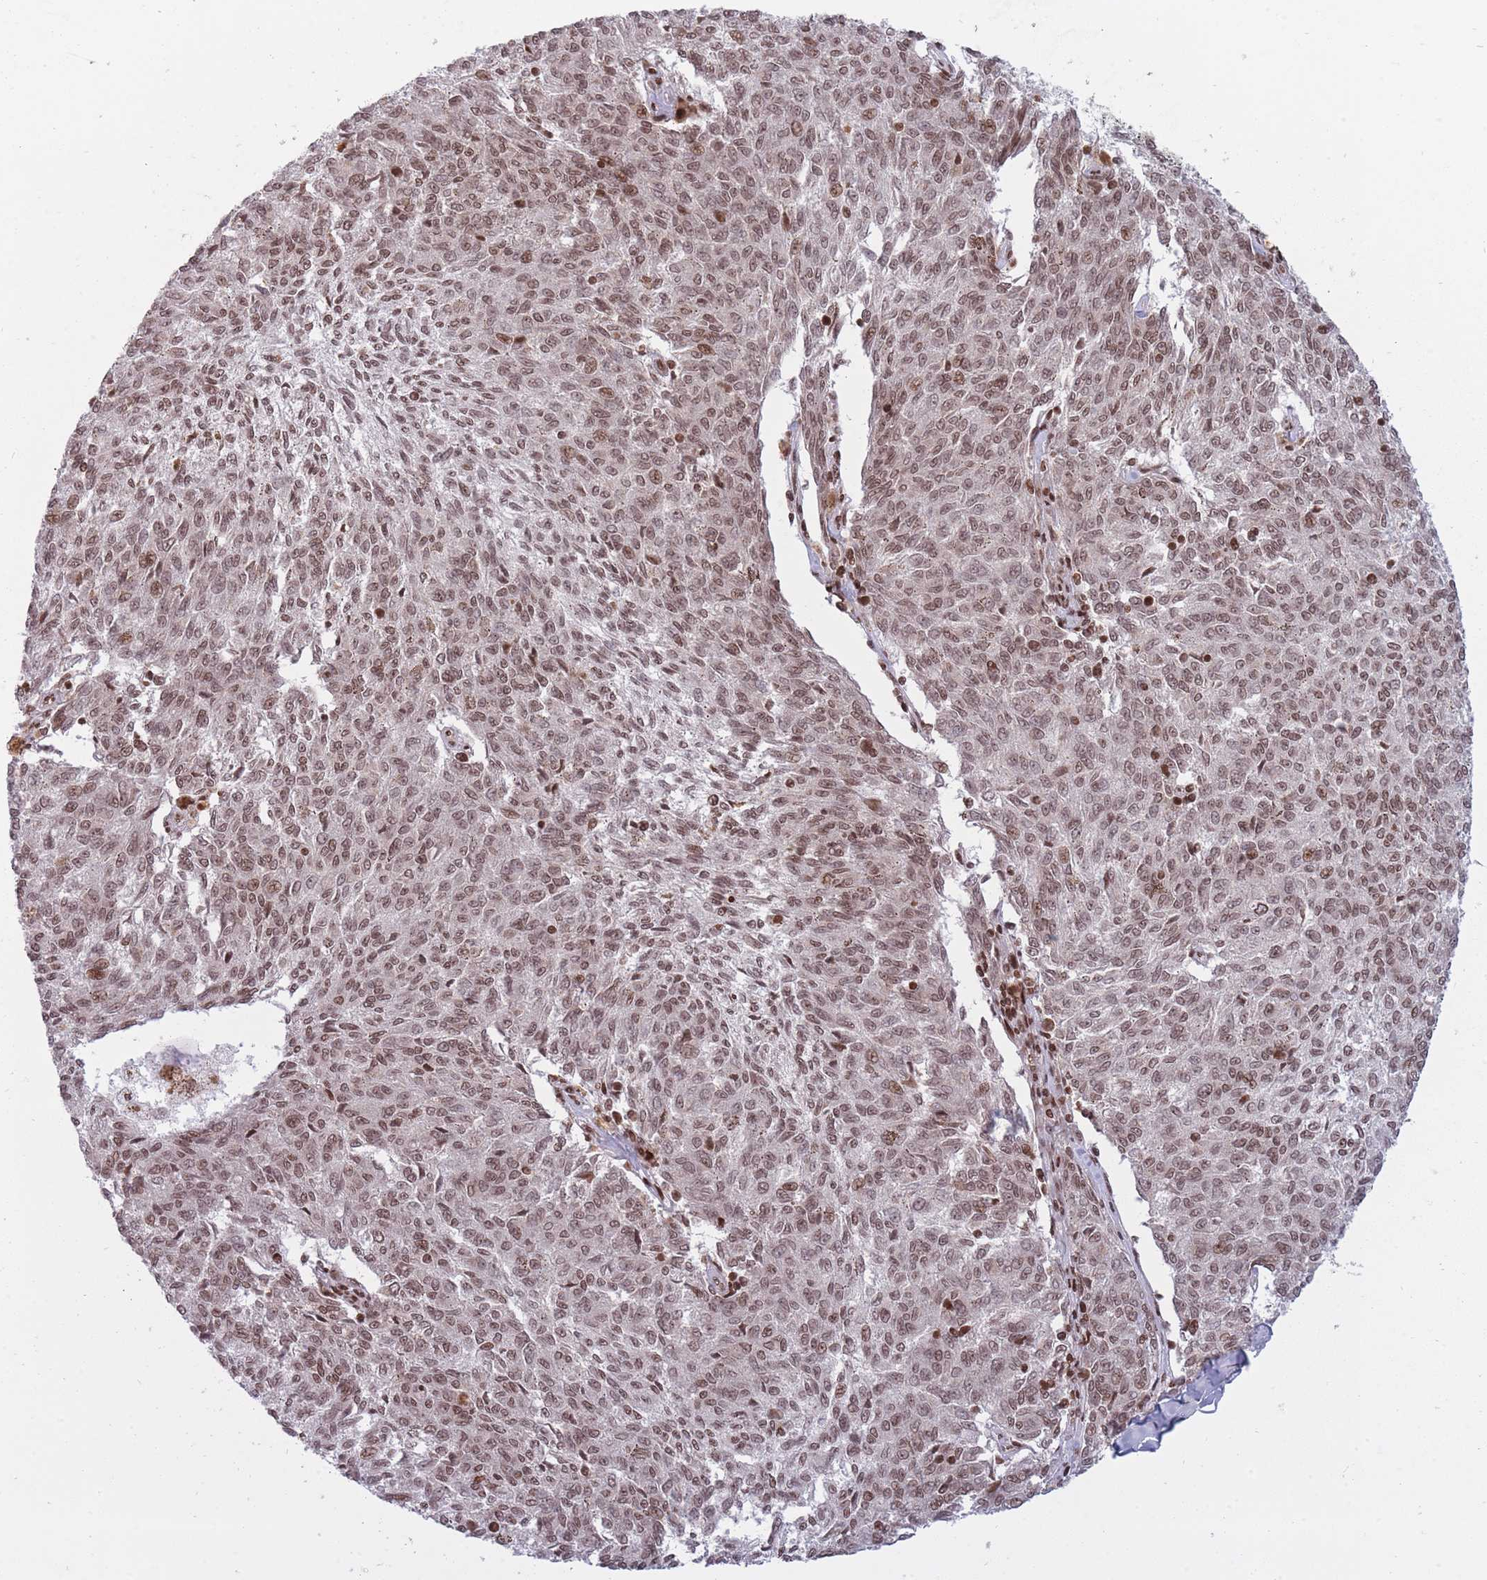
{"staining": {"intensity": "moderate", "quantity": ">75%", "location": "nuclear"}, "tissue": "melanoma", "cell_type": "Tumor cells", "image_type": "cancer", "snomed": [{"axis": "morphology", "description": "Malignant melanoma, NOS"}, {"axis": "topography", "description": "Skin"}], "caption": "Immunohistochemistry (IHC) micrograph of neoplastic tissue: human malignant melanoma stained using immunohistochemistry shows medium levels of moderate protein expression localized specifically in the nuclear of tumor cells, appearing as a nuclear brown color.", "gene": "TMC6", "patient": {"sex": "female", "age": 72}}